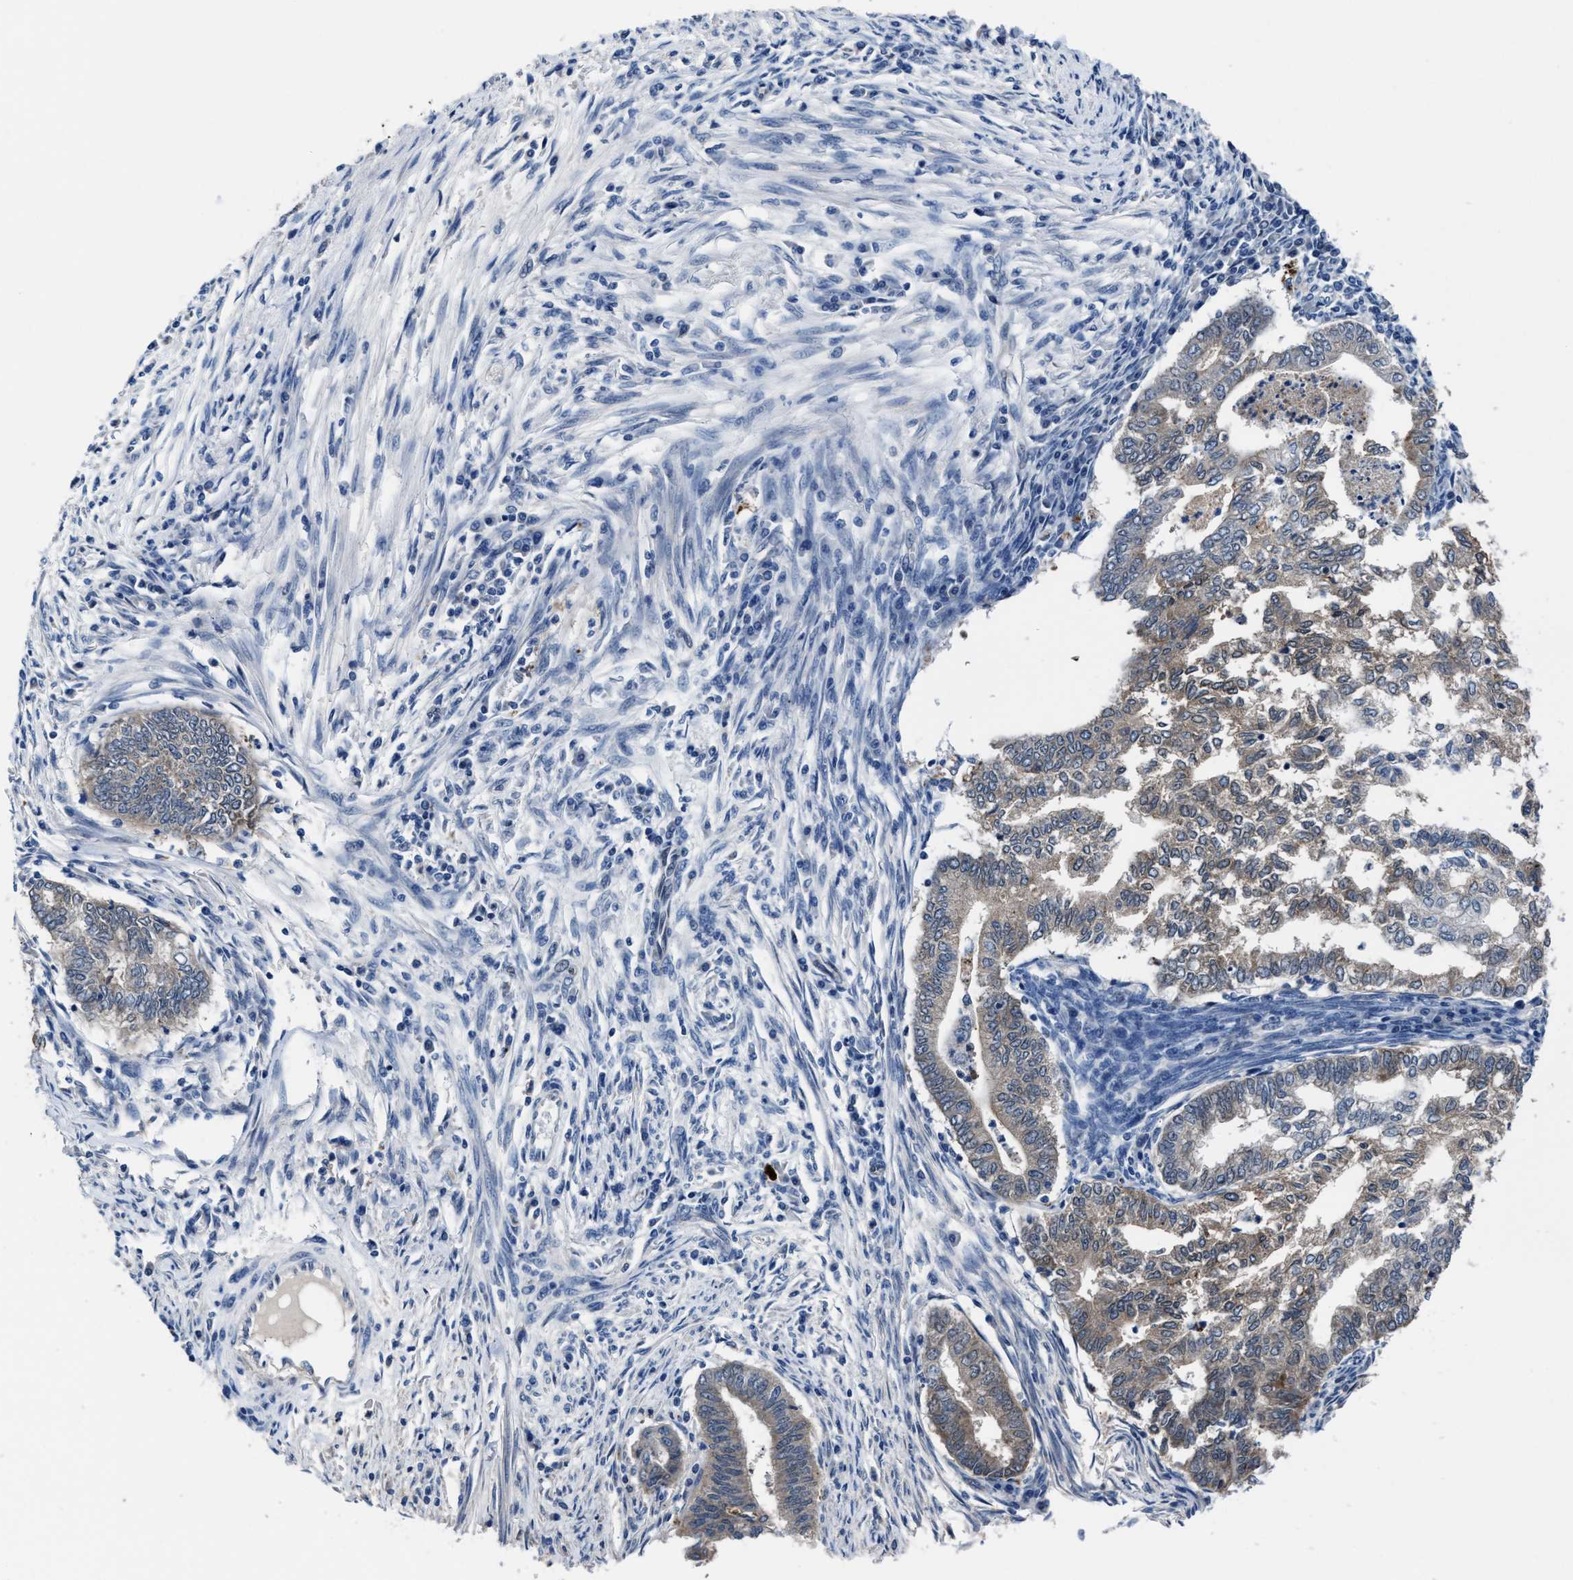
{"staining": {"intensity": "weak", "quantity": ">75%", "location": "cytoplasmic/membranous"}, "tissue": "endometrial cancer", "cell_type": "Tumor cells", "image_type": "cancer", "snomed": [{"axis": "morphology", "description": "Polyp, NOS"}, {"axis": "morphology", "description": "Adenocarcinoma, NOS"}, {"axis": "morphology", "description": "Adenoma, NOS"}, {"axis": "topography", "description": "Endometrium"}], "caption": "This image demonstrates IHC staining of human endometrial adenocarcinoma, with low weak cytoplasmic/membranous positivity in about >75% of tumor cells.", "gene": "GHITM", "patient": {"sex": "female", "age": 79}}